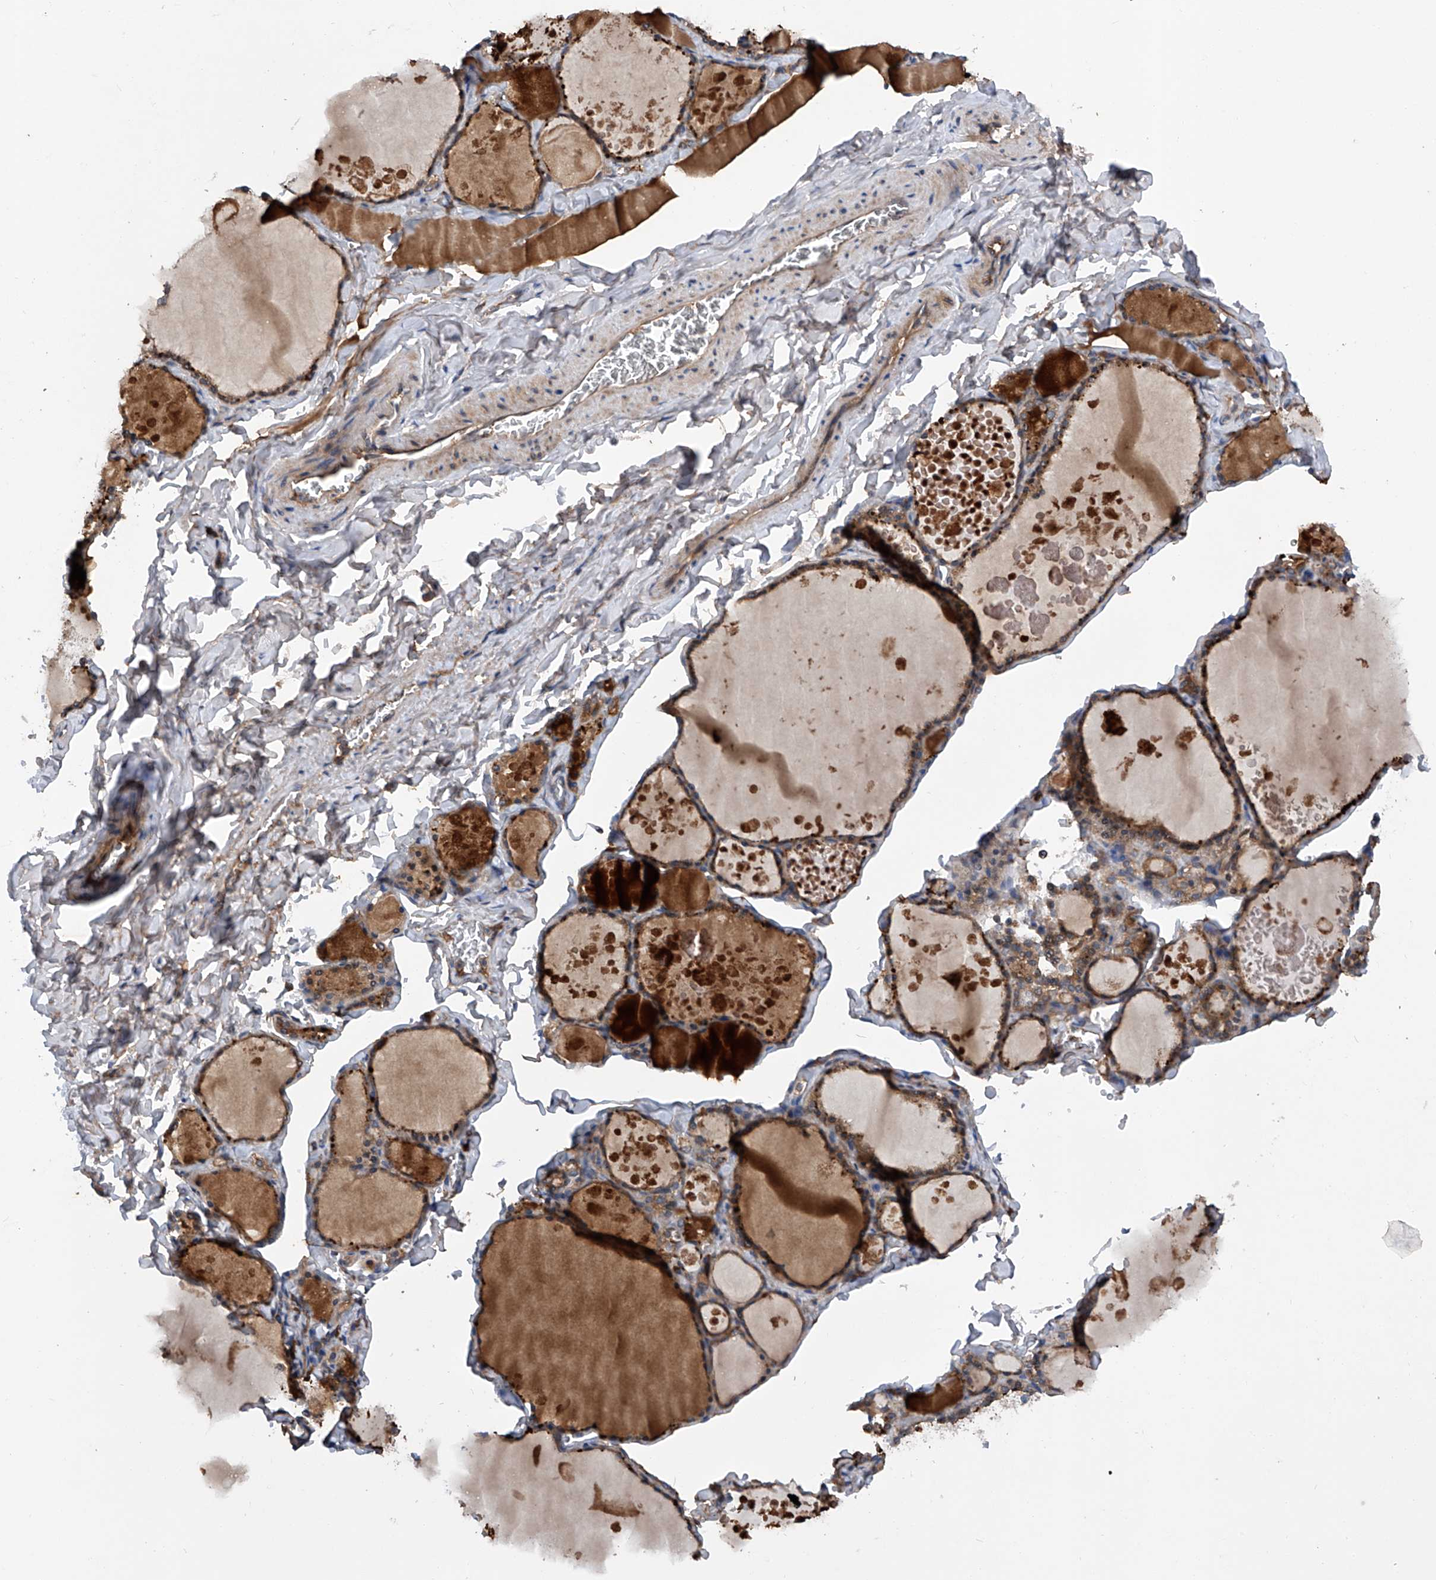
{"staining": {"intensity": "moderate", "quantity": ">75%", "location": "cytoplasmic/membranous"}, "tissue": "thyroid gland", "cell_type": "Glandular cells", "image_type": "normal", "snomed": [{"axis": "morphology", "description": "Normal tissue, NOS"}, {"axis": "topography", "description": "Thyroid gland"}], "caption": "The histopathology image reveals immunohistochemical staining of benign thyroid gland. There is moderate cytoplasmic/membranous positivity is seen in approximately >75% of glandular cells.", "gene": "ASCC3", "patient": {"sex": "male", "age": 56}}